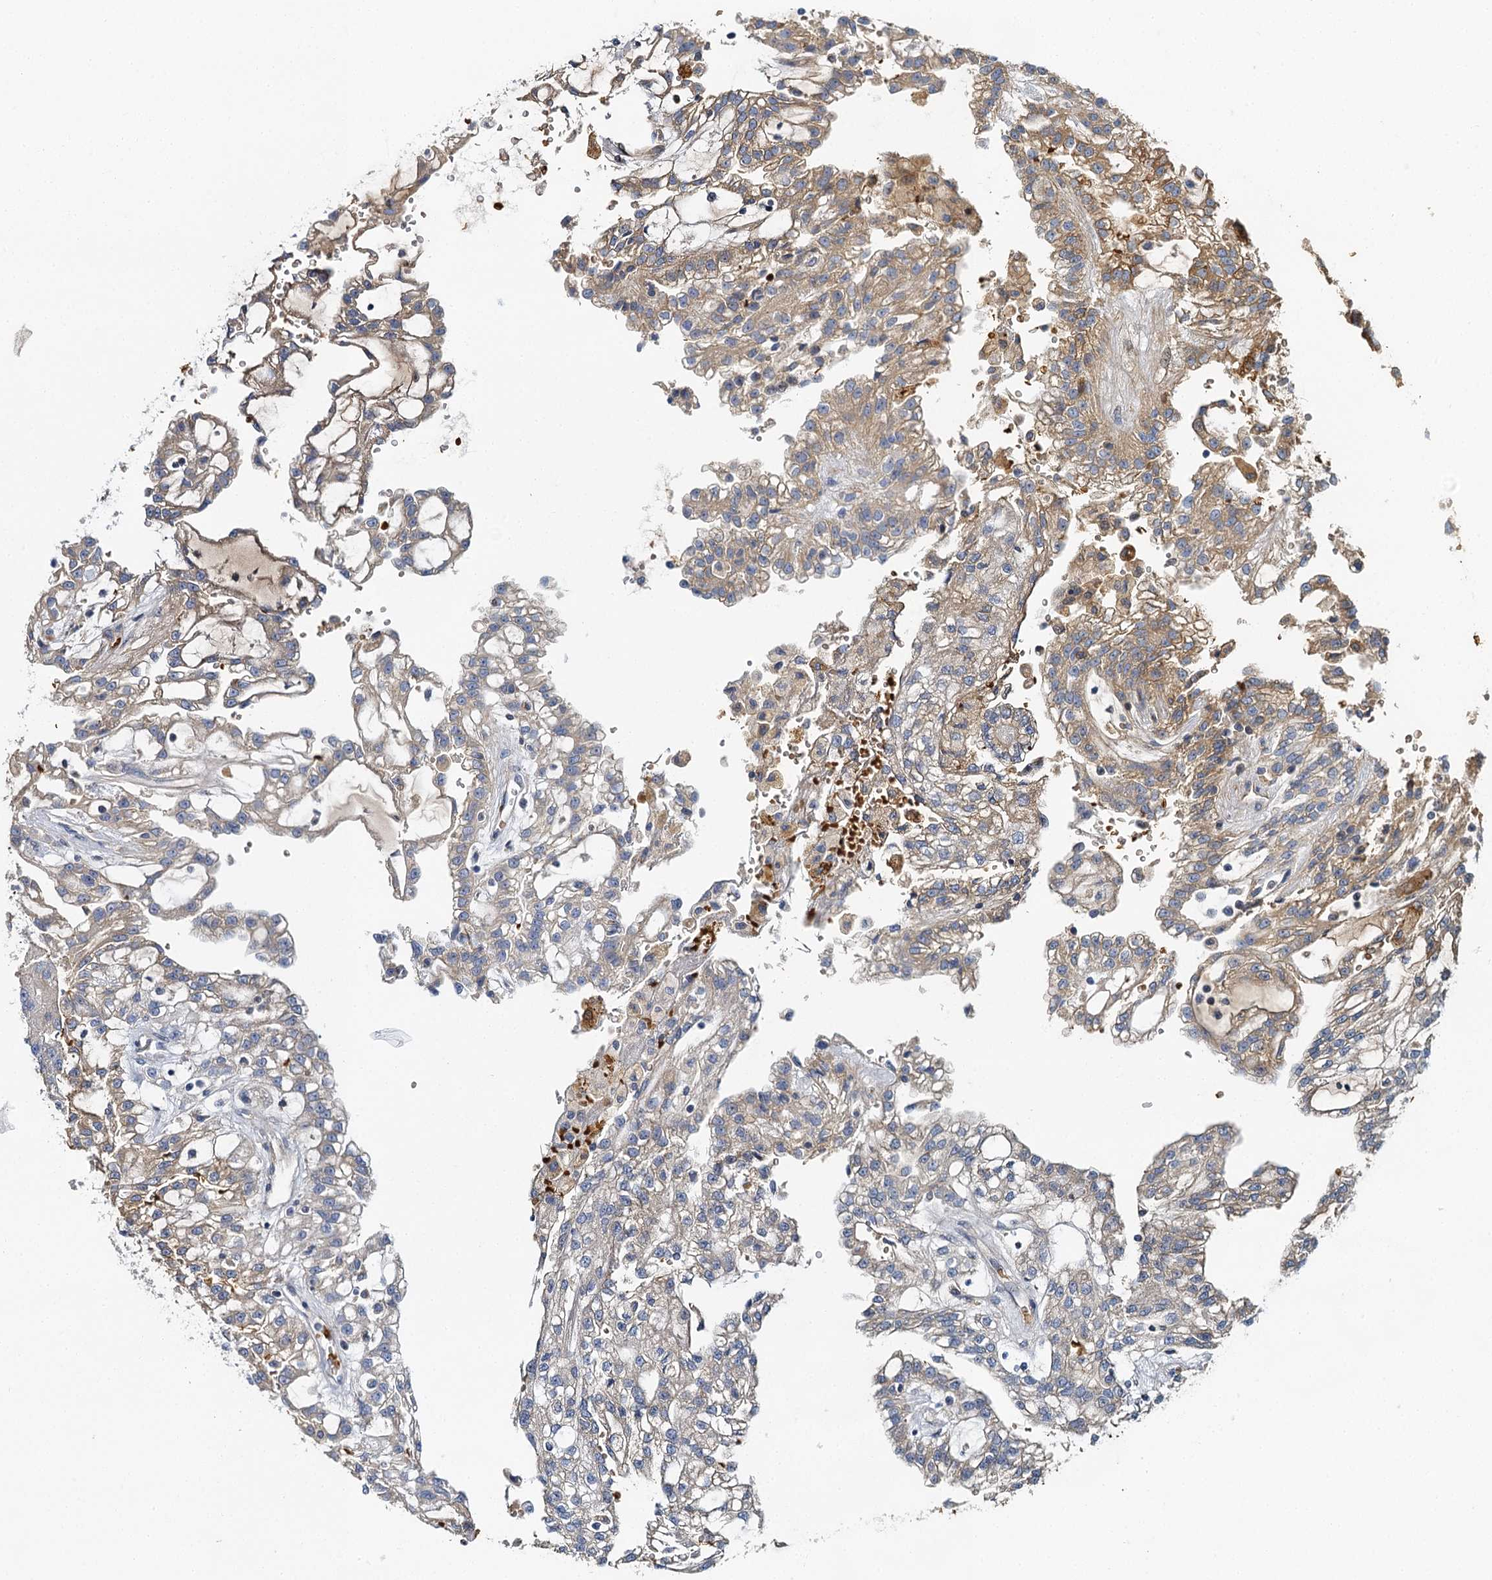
{"staining": {"intensity": "moderate", "quantity": "<25%", "location": "cytoplasmic/membranous"}, "tissue": "renal cancer", "cell_type": "Tumor cells", "image_type": "cancer", "snomed": [{"axis": "morphology", "description": "Adenocarcinoma, NOS"}, {"axis": "topography", "description": "Kidney"}], "caption": "A high-resolution photomicrograph shows IHC staining of renal cancer (adenocarcinoma), which reveals moderate cytoplasmic/membranous staining in about <25% of tumor cells.", "gene": "BCS1L", "patient": {"sex": "male", "age": 63}}